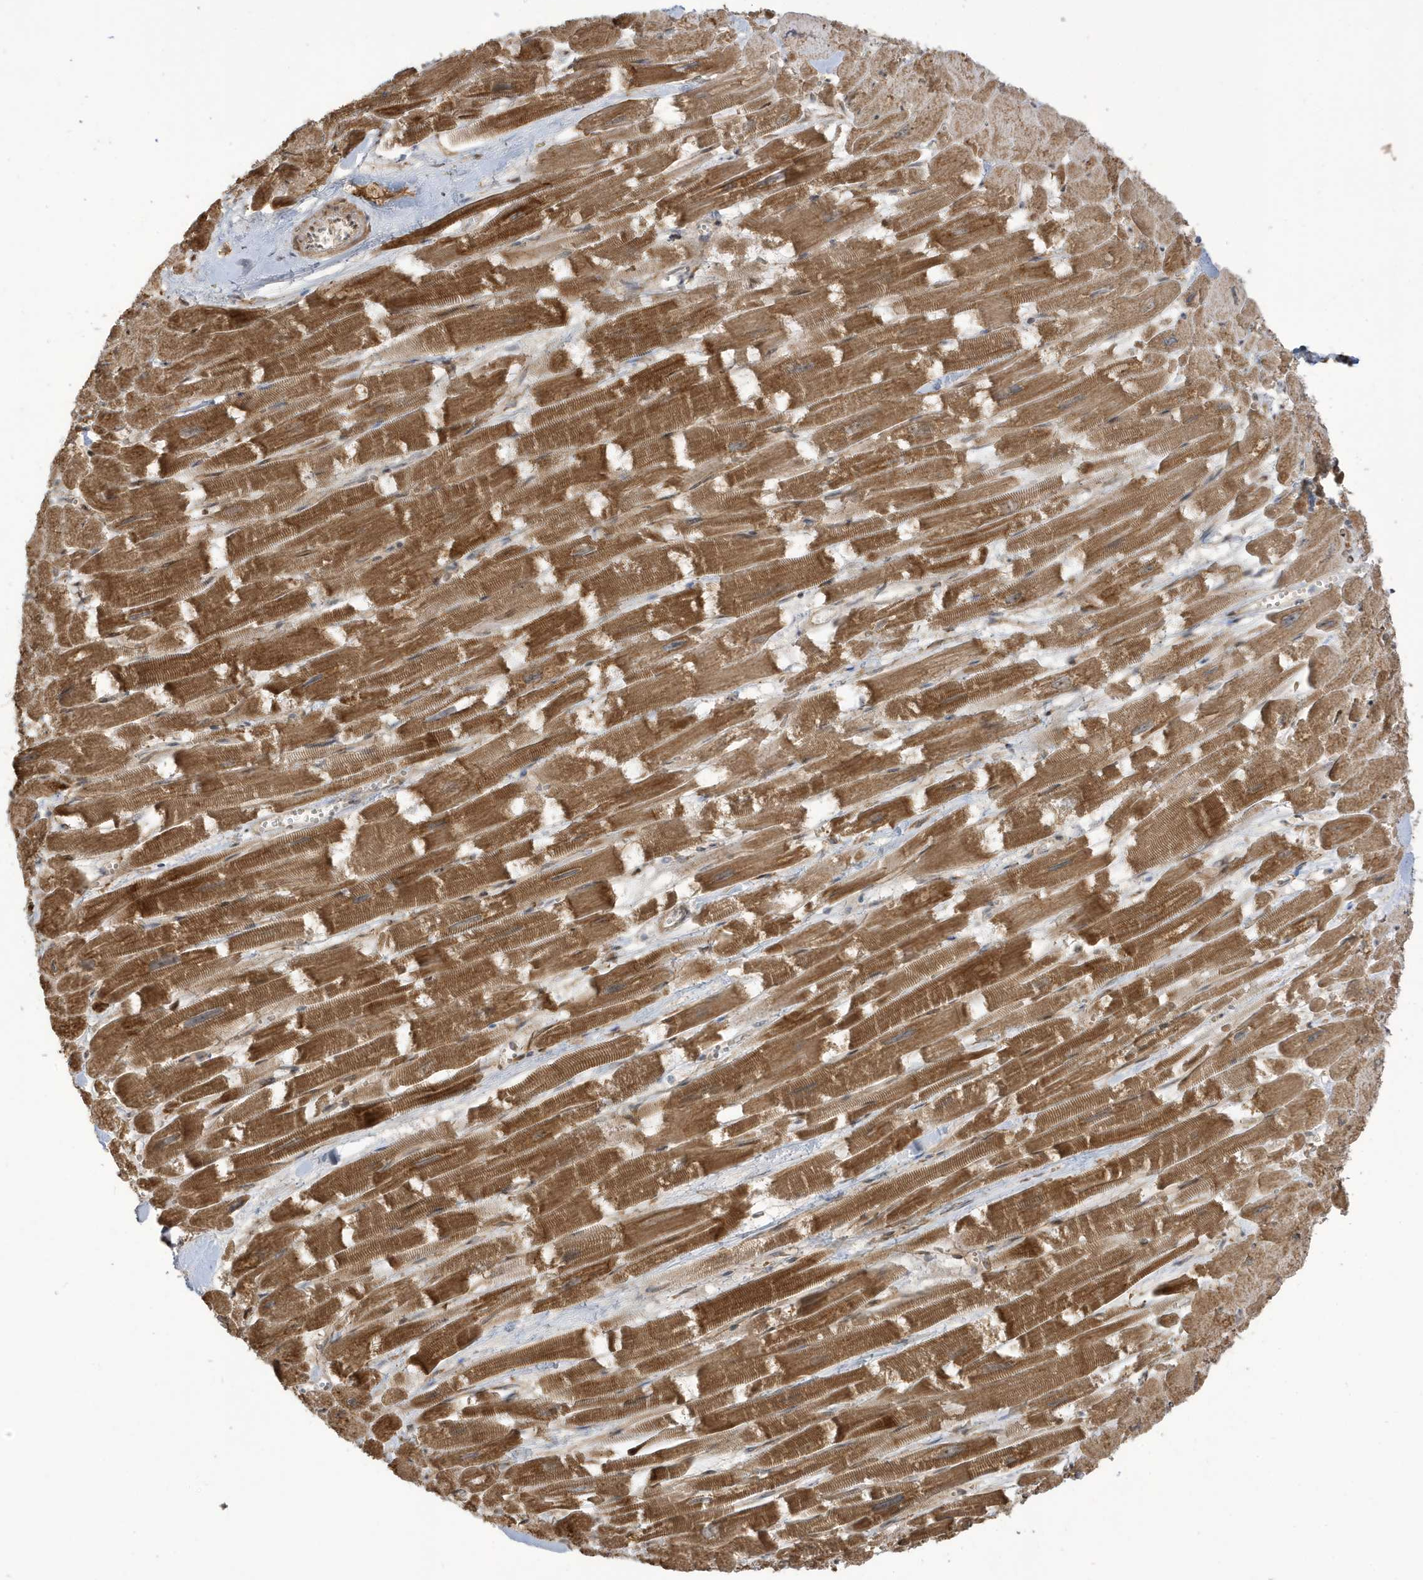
{"staining": {"intensity": "moderate", "quantity": ">75%", "location": "cytoplasmic/membranous"}, "tissue": "heart muscle", "cell_type": "Cardiomyocytes", "image_type": "normal", "snomed": [{"axis": "morphology", "description": "Normal tissue, NOS"}, {"axis": "topography", "description": "Heart"}], "caption": "Immunohistochemistry image of normal heart muscle: human heart muscle stained using IHC exhibits medium levels of moderate protein expression localized specifically in the cytoplasmic/membranous of cardiomyocytes, appearing as a cytoplasmic/membranous brown color.", "gene": "ECM2", "patient": {"sex": "male", "age": 54}}